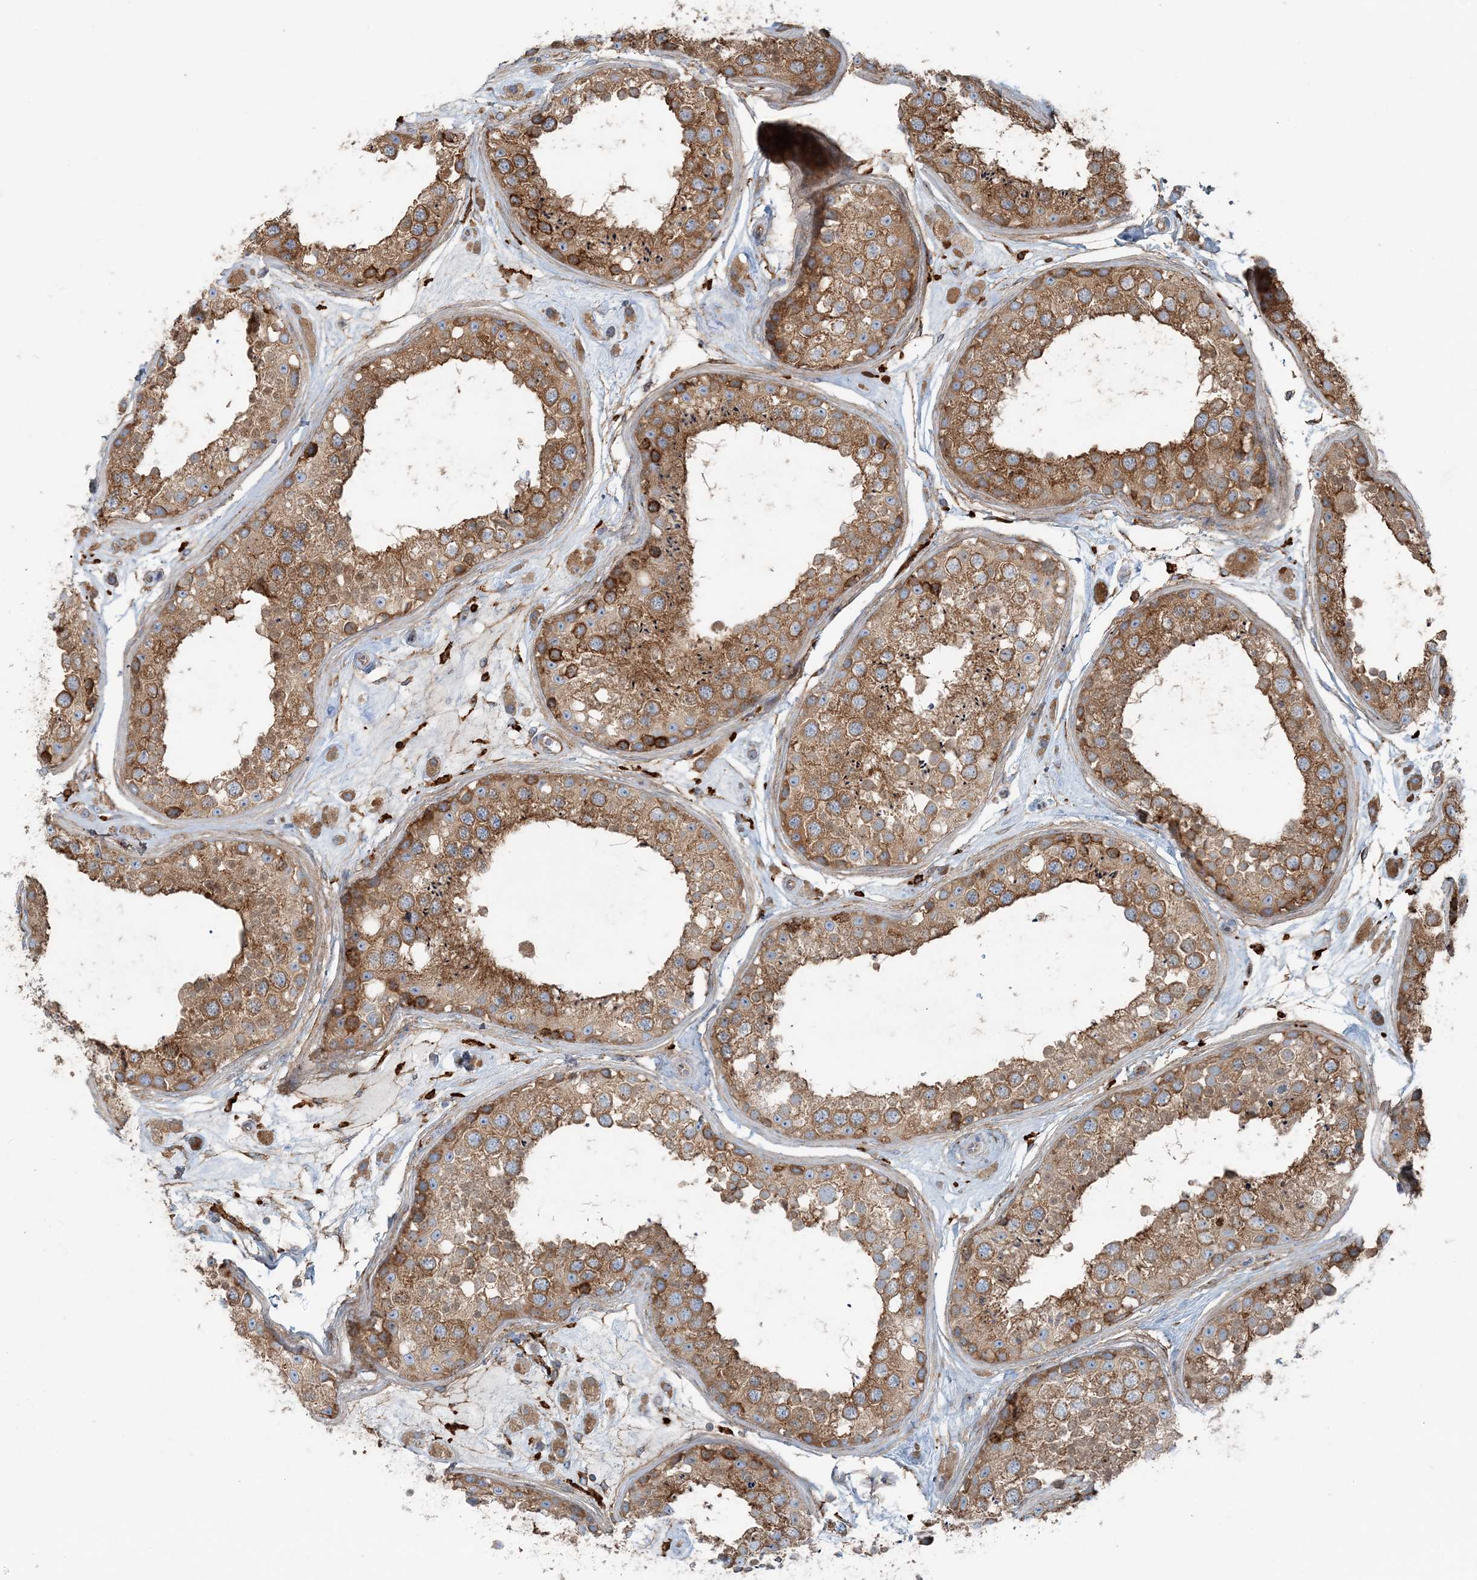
{"staining": {"intensity": "moderate", "quantity": ">75%", "location": "cytoplasmic/membranous"}, "tissue": "testis", "cell_type": "Cells in seminiferous ducts", "image_type": "normal", "snomed": [{"axis": "morphology", "description": "Normal tissue, NOS"}, {"axis": "topography", "description": "Testis"}], "caption": "A histopathology image of human testis stained for a protein demonstrates moderate cytoplasmic/membranous brown staining in cells in seminiferous ducts. Immunohistochemistry stains the protein of interest in brown and the nuclei are stained blue.", "gene": "SNX2", "patient": {"sex": "male", "age": 25}}